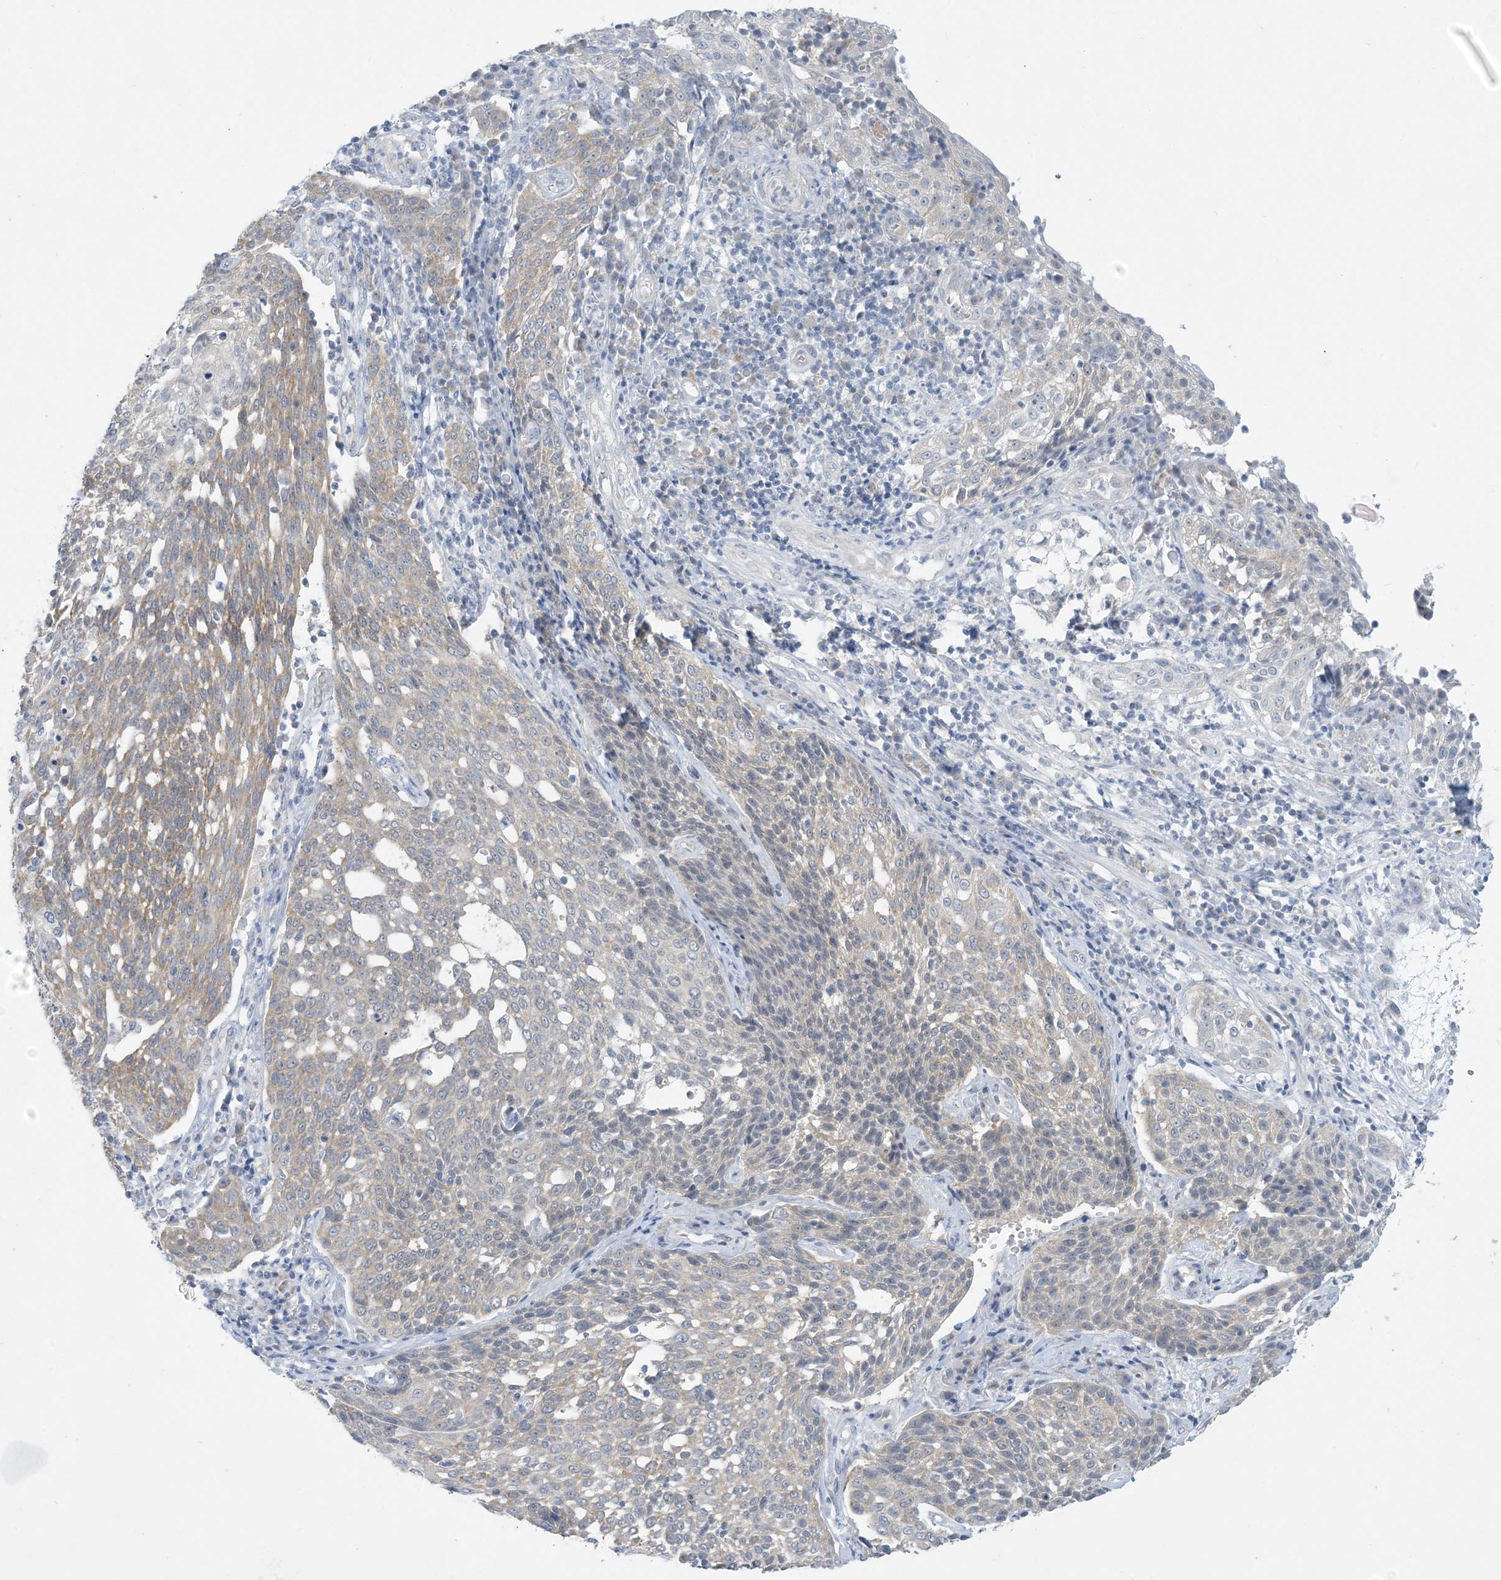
{"staining": {"intensity": "negative", "quantity": "none", "location": "none"}, "tissue": "cervical cancer", "cell_type": "Tumor cells", "image_type": "cancer", "snomed": [{"axis": "morphology", "description": "Squamous cell carcinoma, NOS"}, {"axis": "topography", "description": "Cervix"}], "caption": "A high-resolution histopathology image shows IHC staining of squamous cell carcinoma (cervical), which exhibits no significant positivity in tumor cells.", "gene": "MRPS18A", "patient": {"sex": "female", "age": 34}}